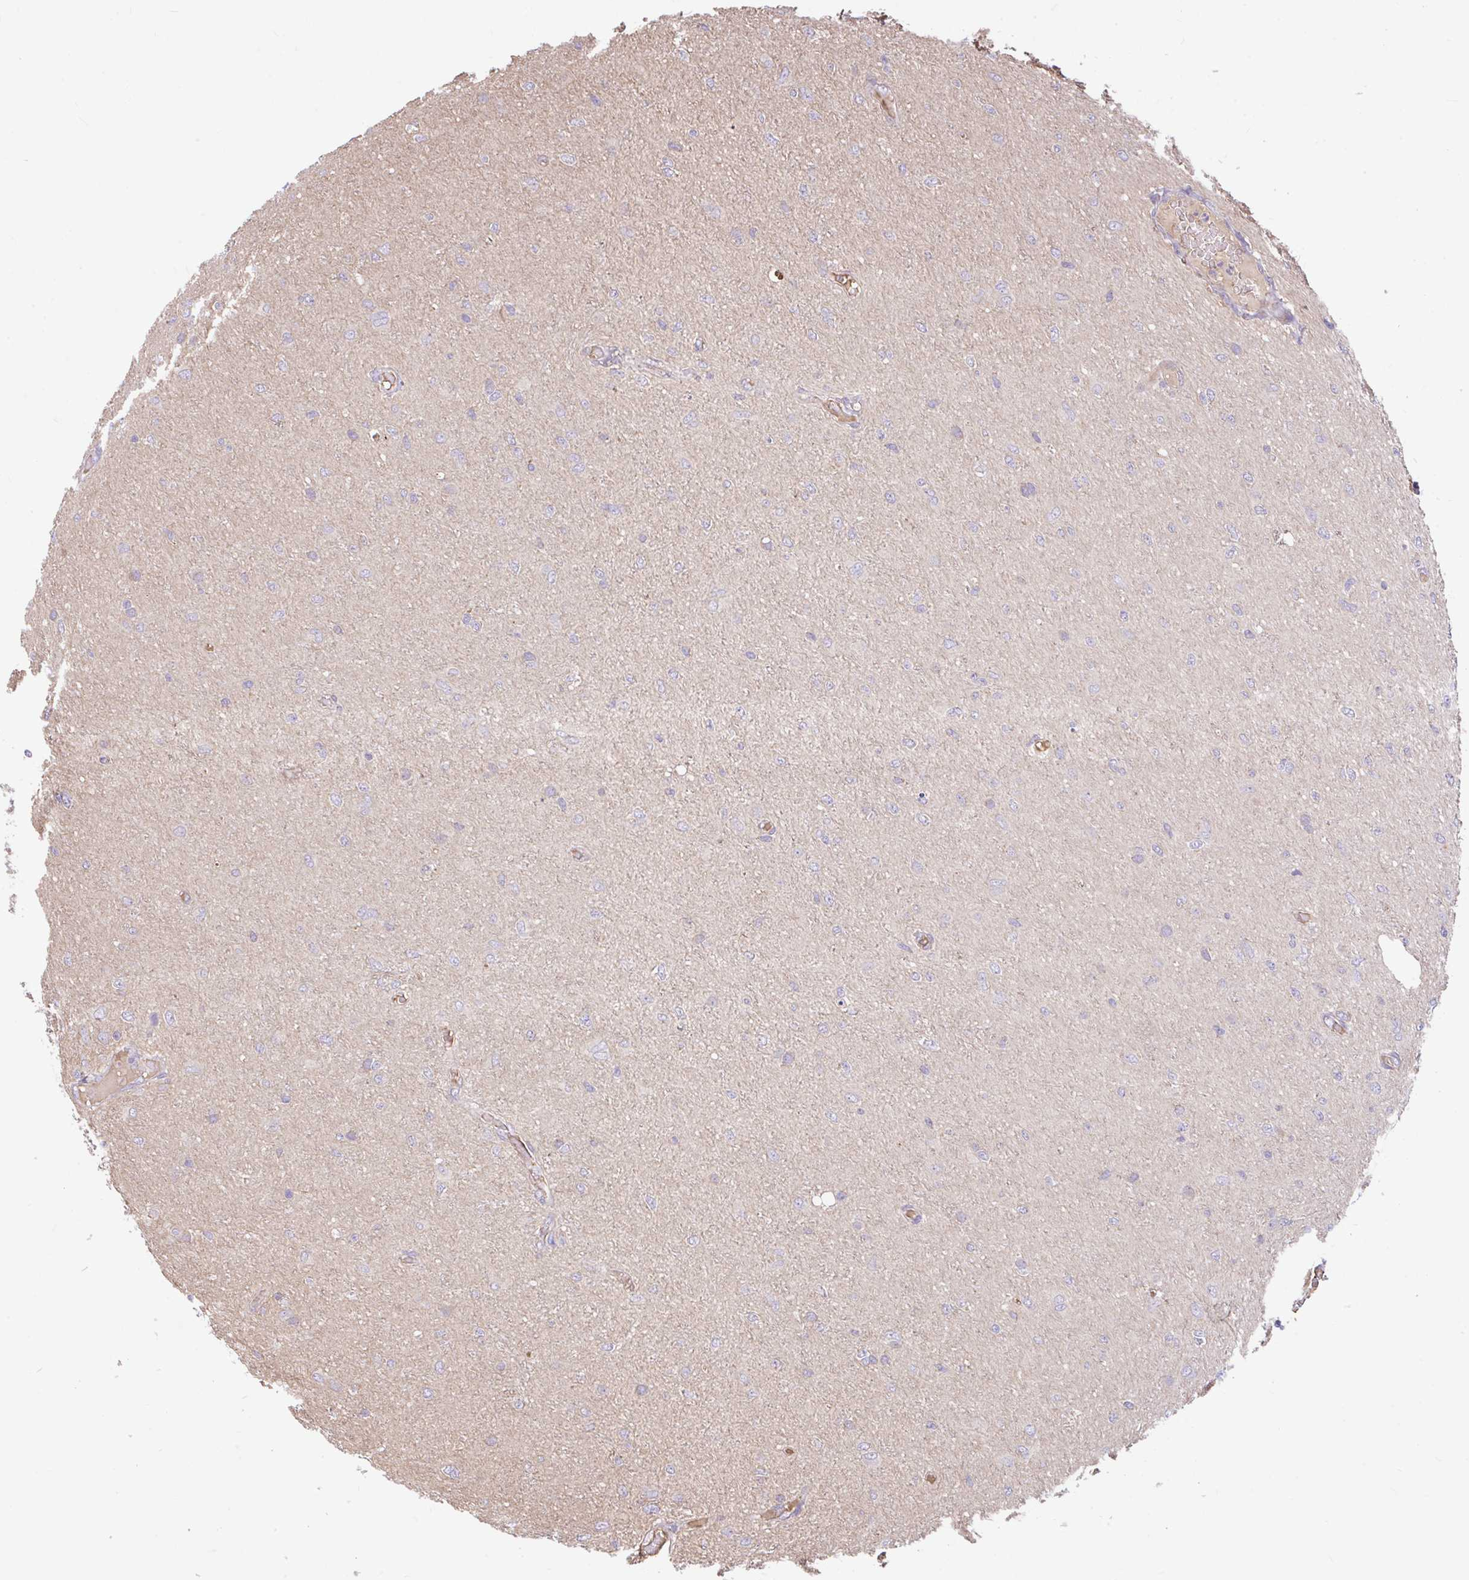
{"staining": {"intensity": "negative", "quantity": "none", "location": "none"}, "tissue": "glioma", "cell_type": "Tumor cells", "image_type": "cancer", "snomed": [{"axis": "morphology", "description": "Glioma, malignant, Low grade"}, {"axis": "topography", "description": "Cerebellum"}], "caption": "Tumor cells show no significant protein staining in low-grade glioma (malignant).", "gene": "RALBP1", "patient": {"sex": "female", "age": 5}}